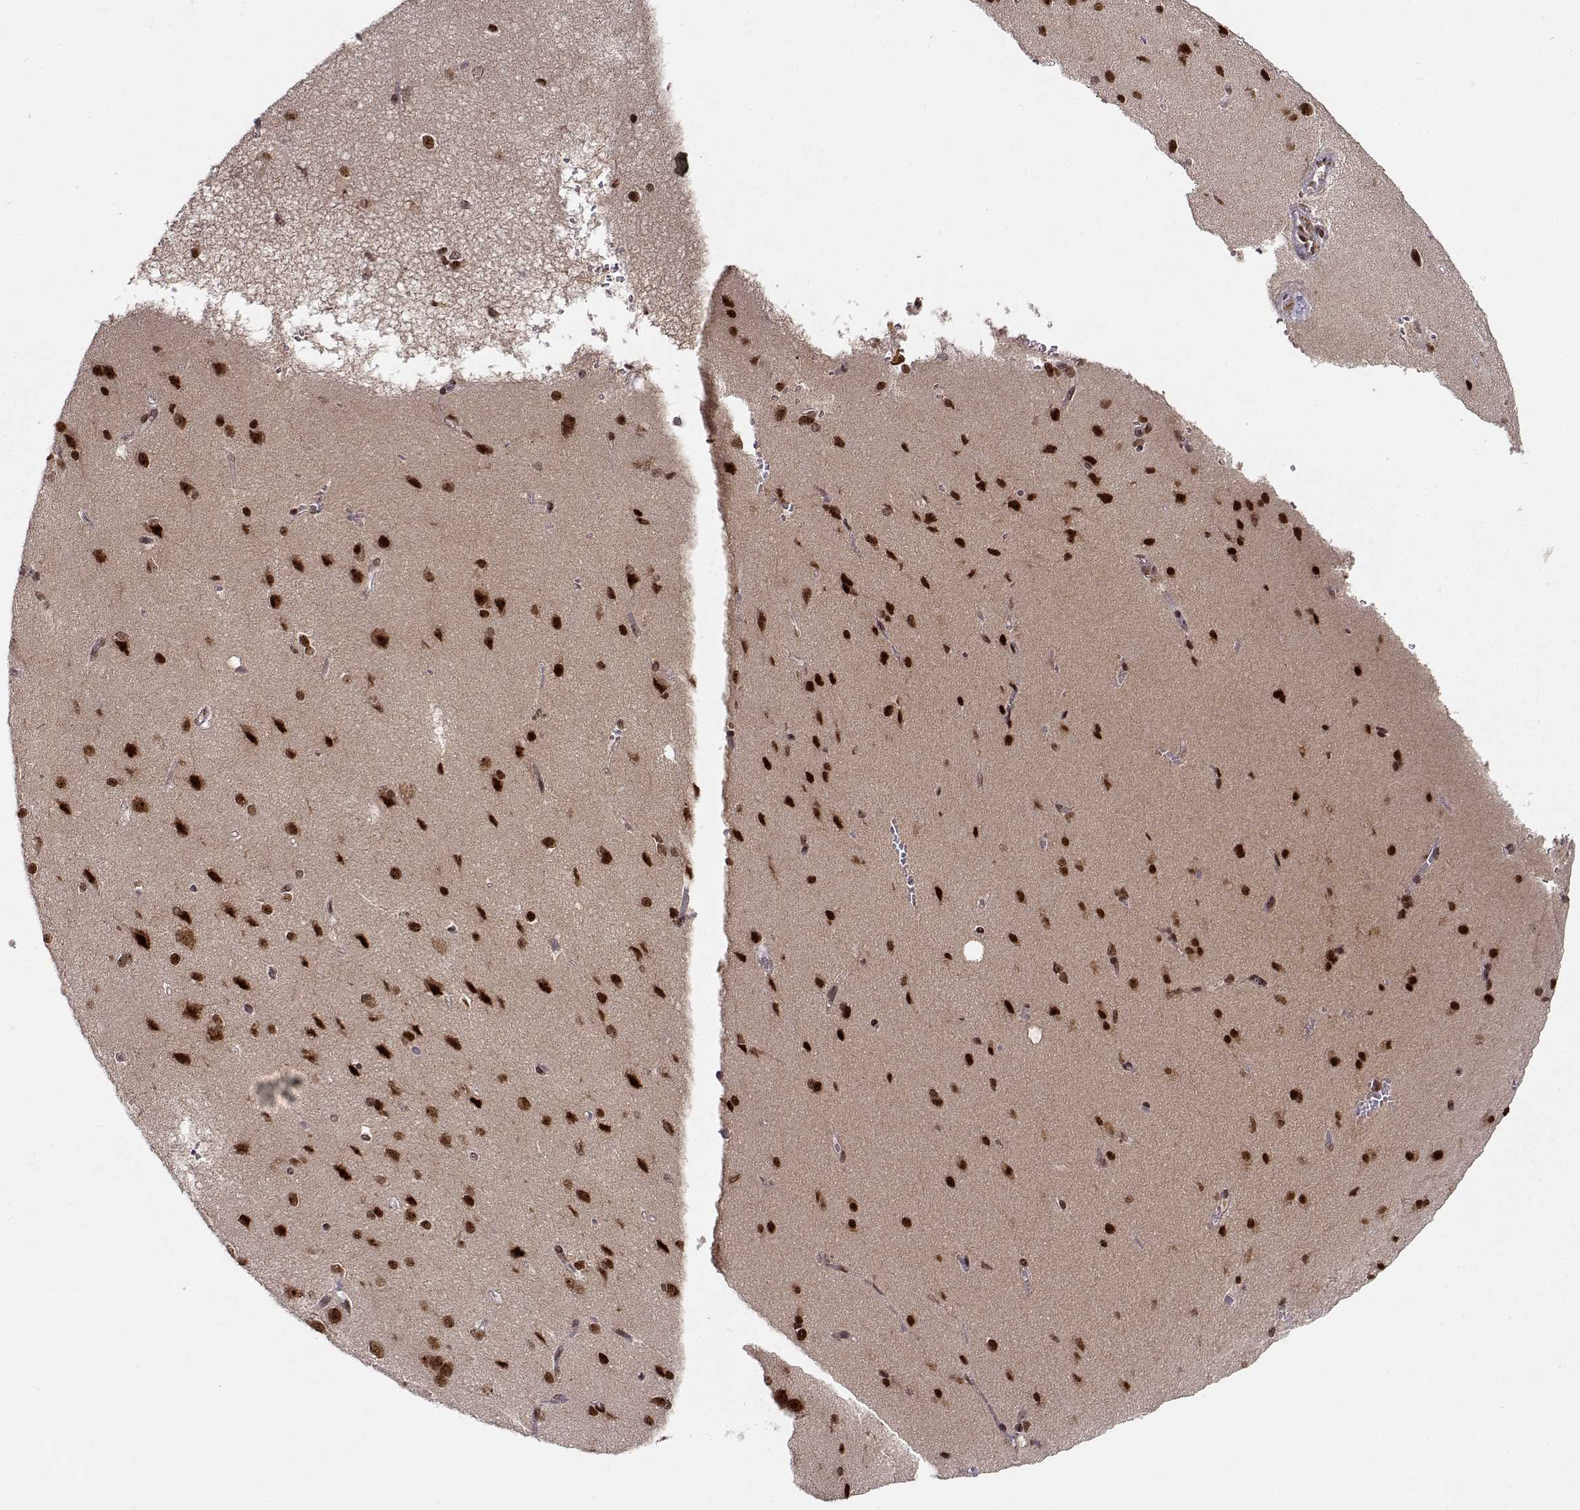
{"staining": {"intensity": "negative", "quantity": "none", "location": "none"}, "tissue": "cerebral cortex", "cell_type": "Endothelial cells", "image_type": "normal", "snomed": [{"axis": "morphology", "description": "Normal tissue, NOS"}, {"axis": "topography", "description": "Cerebral cortex"}], "caption": "IHC photomicrograph of normal cerebral cortex stained for a protein (brown), which demonstrates no staining in endothelial cells. (Brightfield microscopy of DAB (3,3'-diaminobenzidine) immunohistochemistry (IHC) at high magnification).", "gene": "CSNK2A1", "patient": {"sex": "male", "age": 37}}